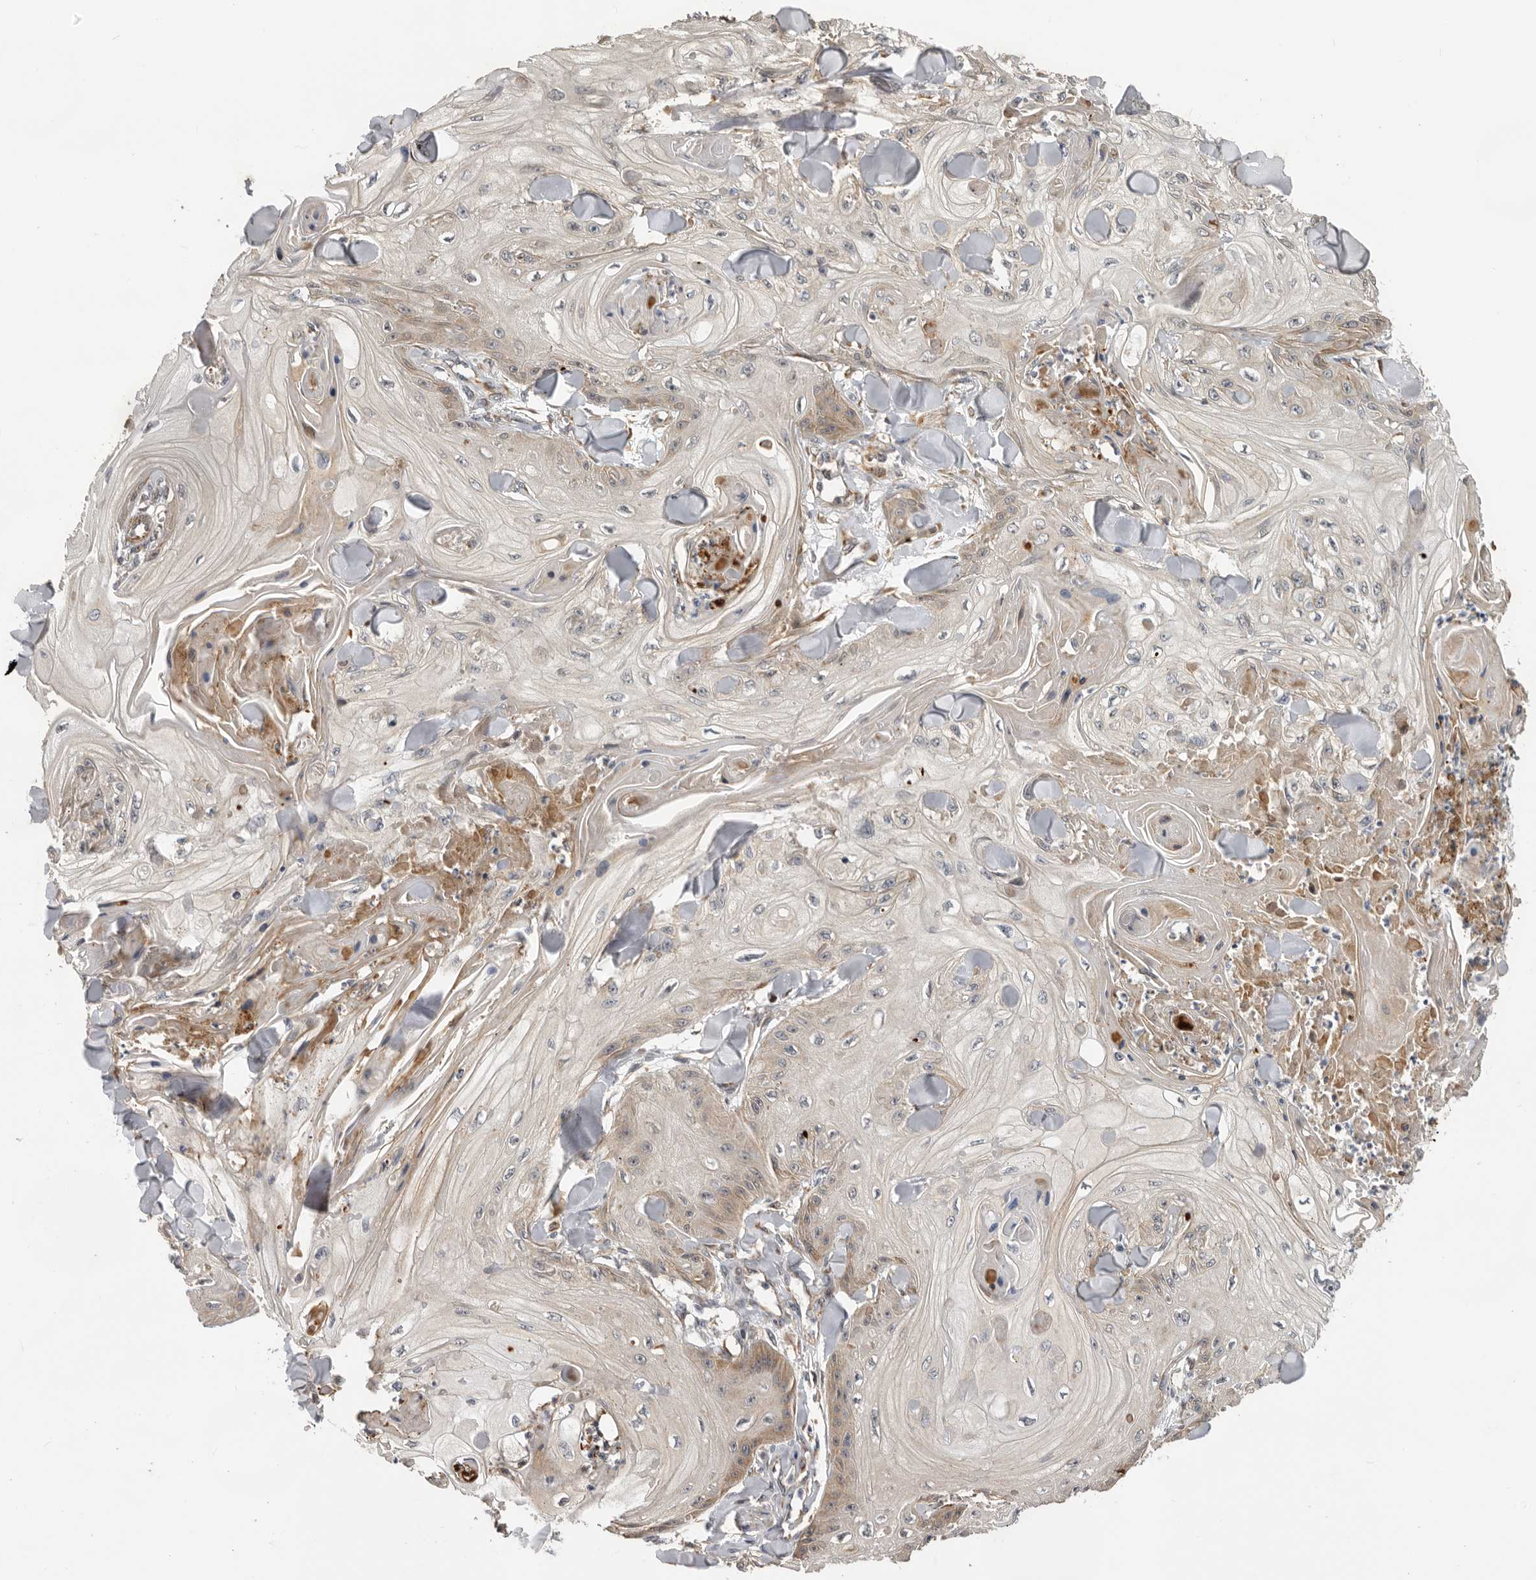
{"staining": {"intensity": "weak", "quantity": "<25%", "location": "cytoplasmic/membranous"}, "tissue": "skin cancer", "cell_type": "Tumor cells", "image_type": "cancer", "snomed": [{"axis": "morphology", "description": "Squamous cell carcinoma, NOS"}, {"axis": "topography", "description": "Skin"}], "caption": "Tumor cells are negative for protein expression in human squamous cell carcinoma (skin).", "gene": "RNF157", "patient": {"sex": "male", "age": 74}}